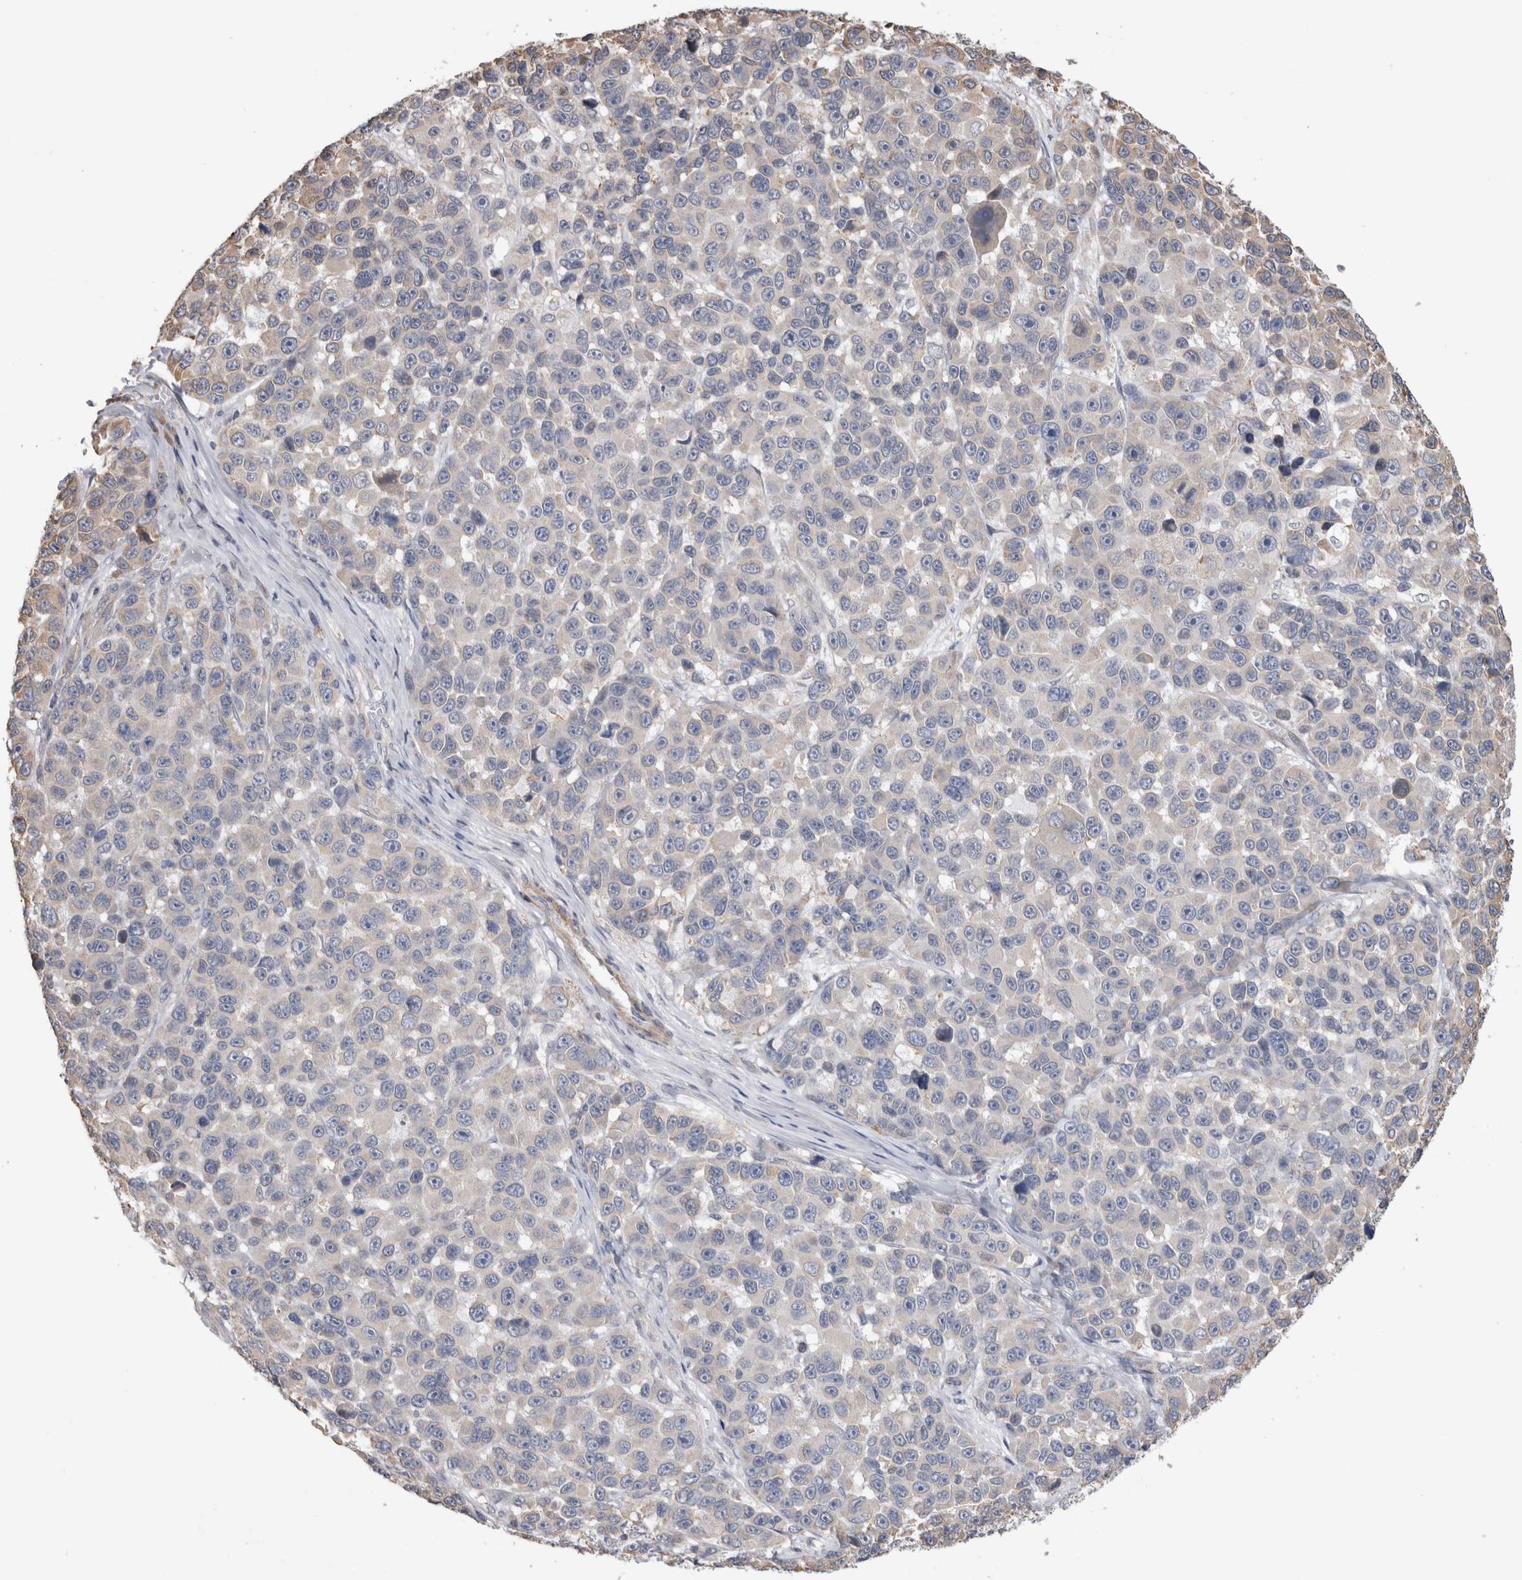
{"staining": {"intensity": "negative", "quantity": "none", "location": "none"}, "tissue": "melanoma", "cell_type": "Tumor cells", "image_type": "cancer", "snomed": [{"axis": "morphology", "description": "Malignant melanoma, NOS"}, {"axis": "topography", "description": "Skin"}], "caption": "Melanoma was stained to show a protein in brown. There is no significant positivity in tumor cells.", "gene": "SMAP2", "patient": {"sex": "male", "age": 53}}